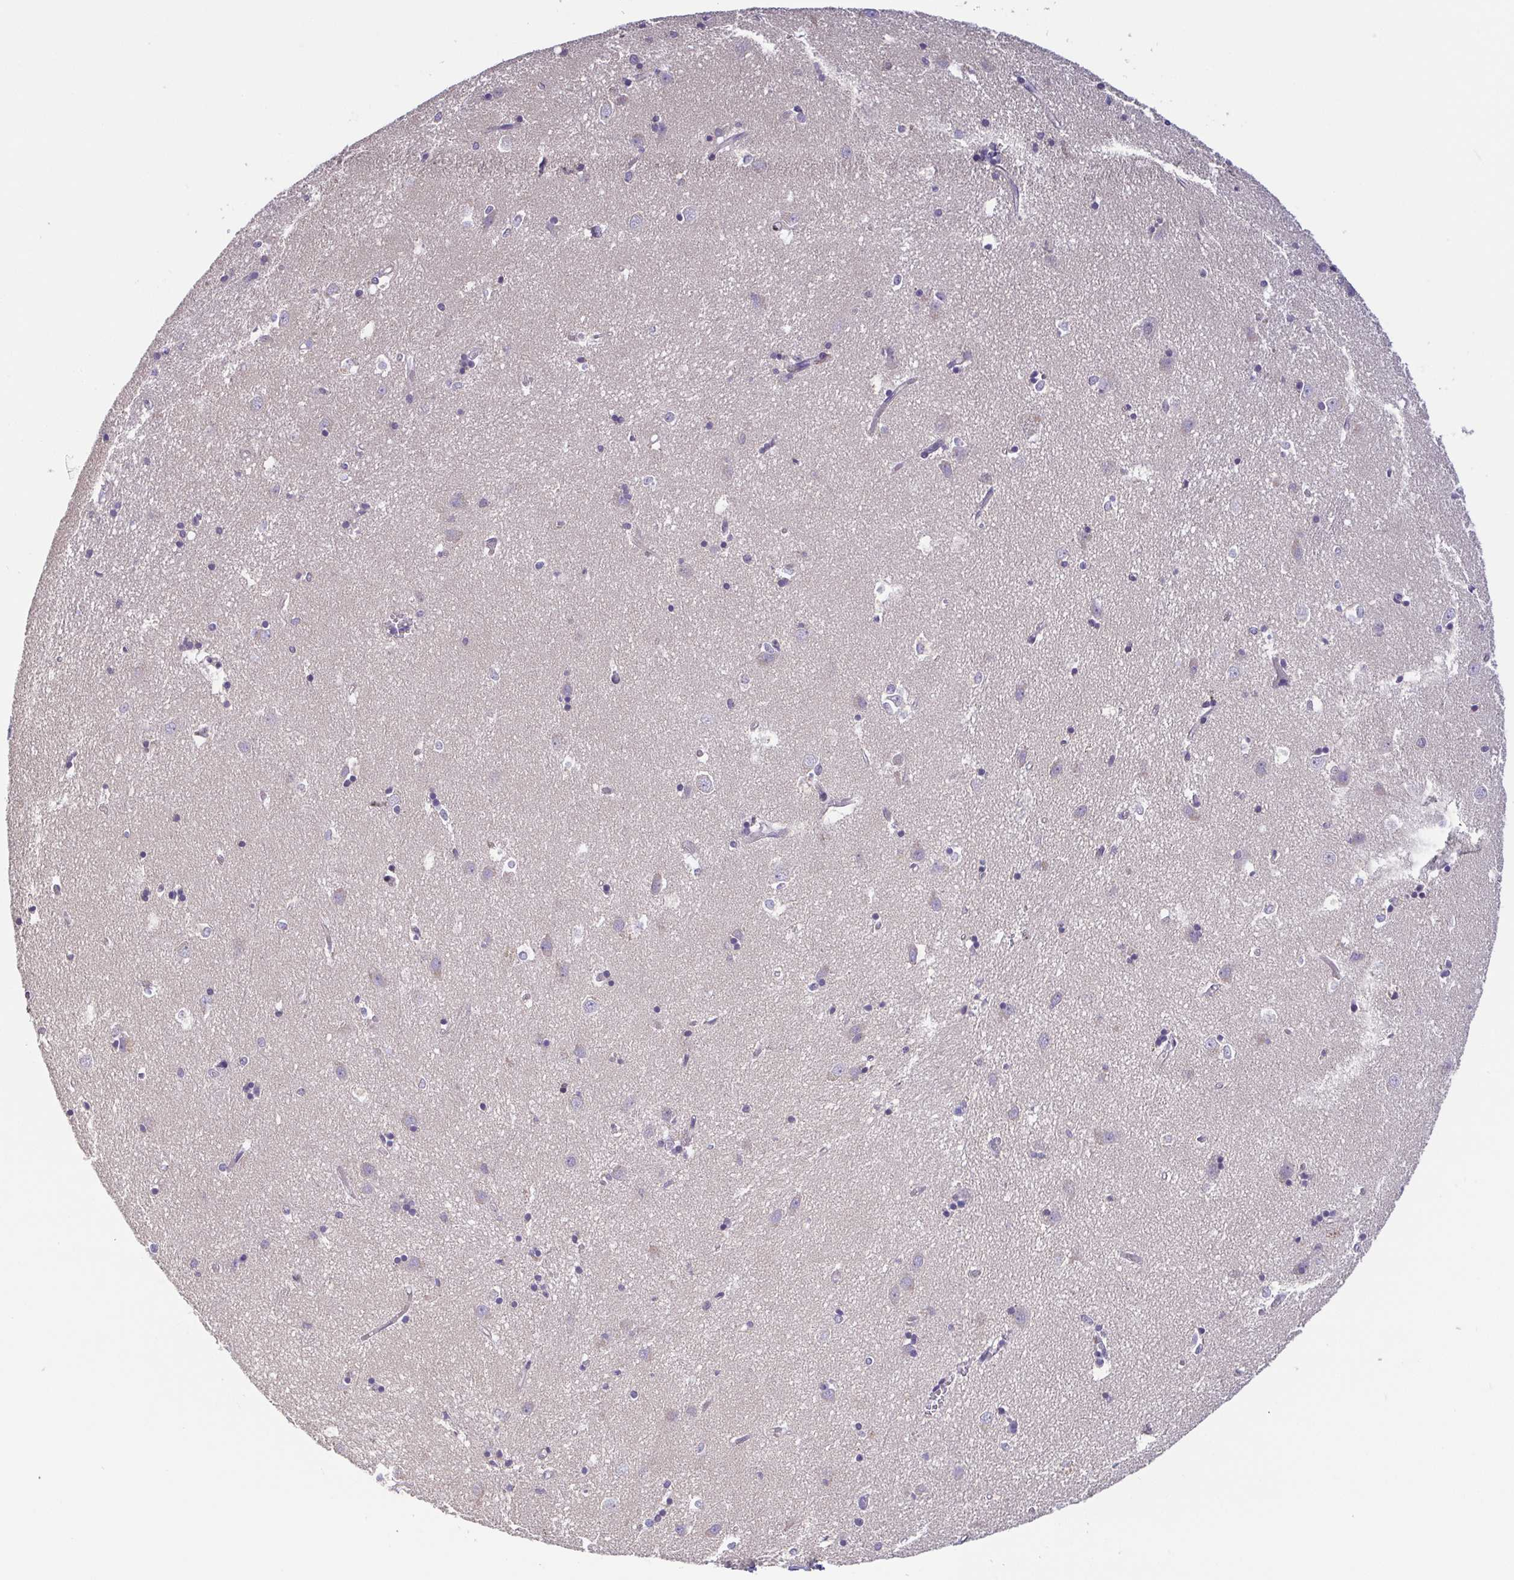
{"staining": {"intensity": "negative", "quantity": "none", "location": "none"}, "tissue": "caudate", "cell_type": "Glial cells", "image_type": "normal", "snomed": [{"axis": "morphology", "description": "Normal tissue, NOS"}, {"axis": "topography", "description": "Lateral ventricle wall"}], "caption": "Immunohistochemical staining of benign human caudate displays no significant expression in glial cells.", "gene": "OSBPL7", "patient": {"sex": "male", "age": 54}}